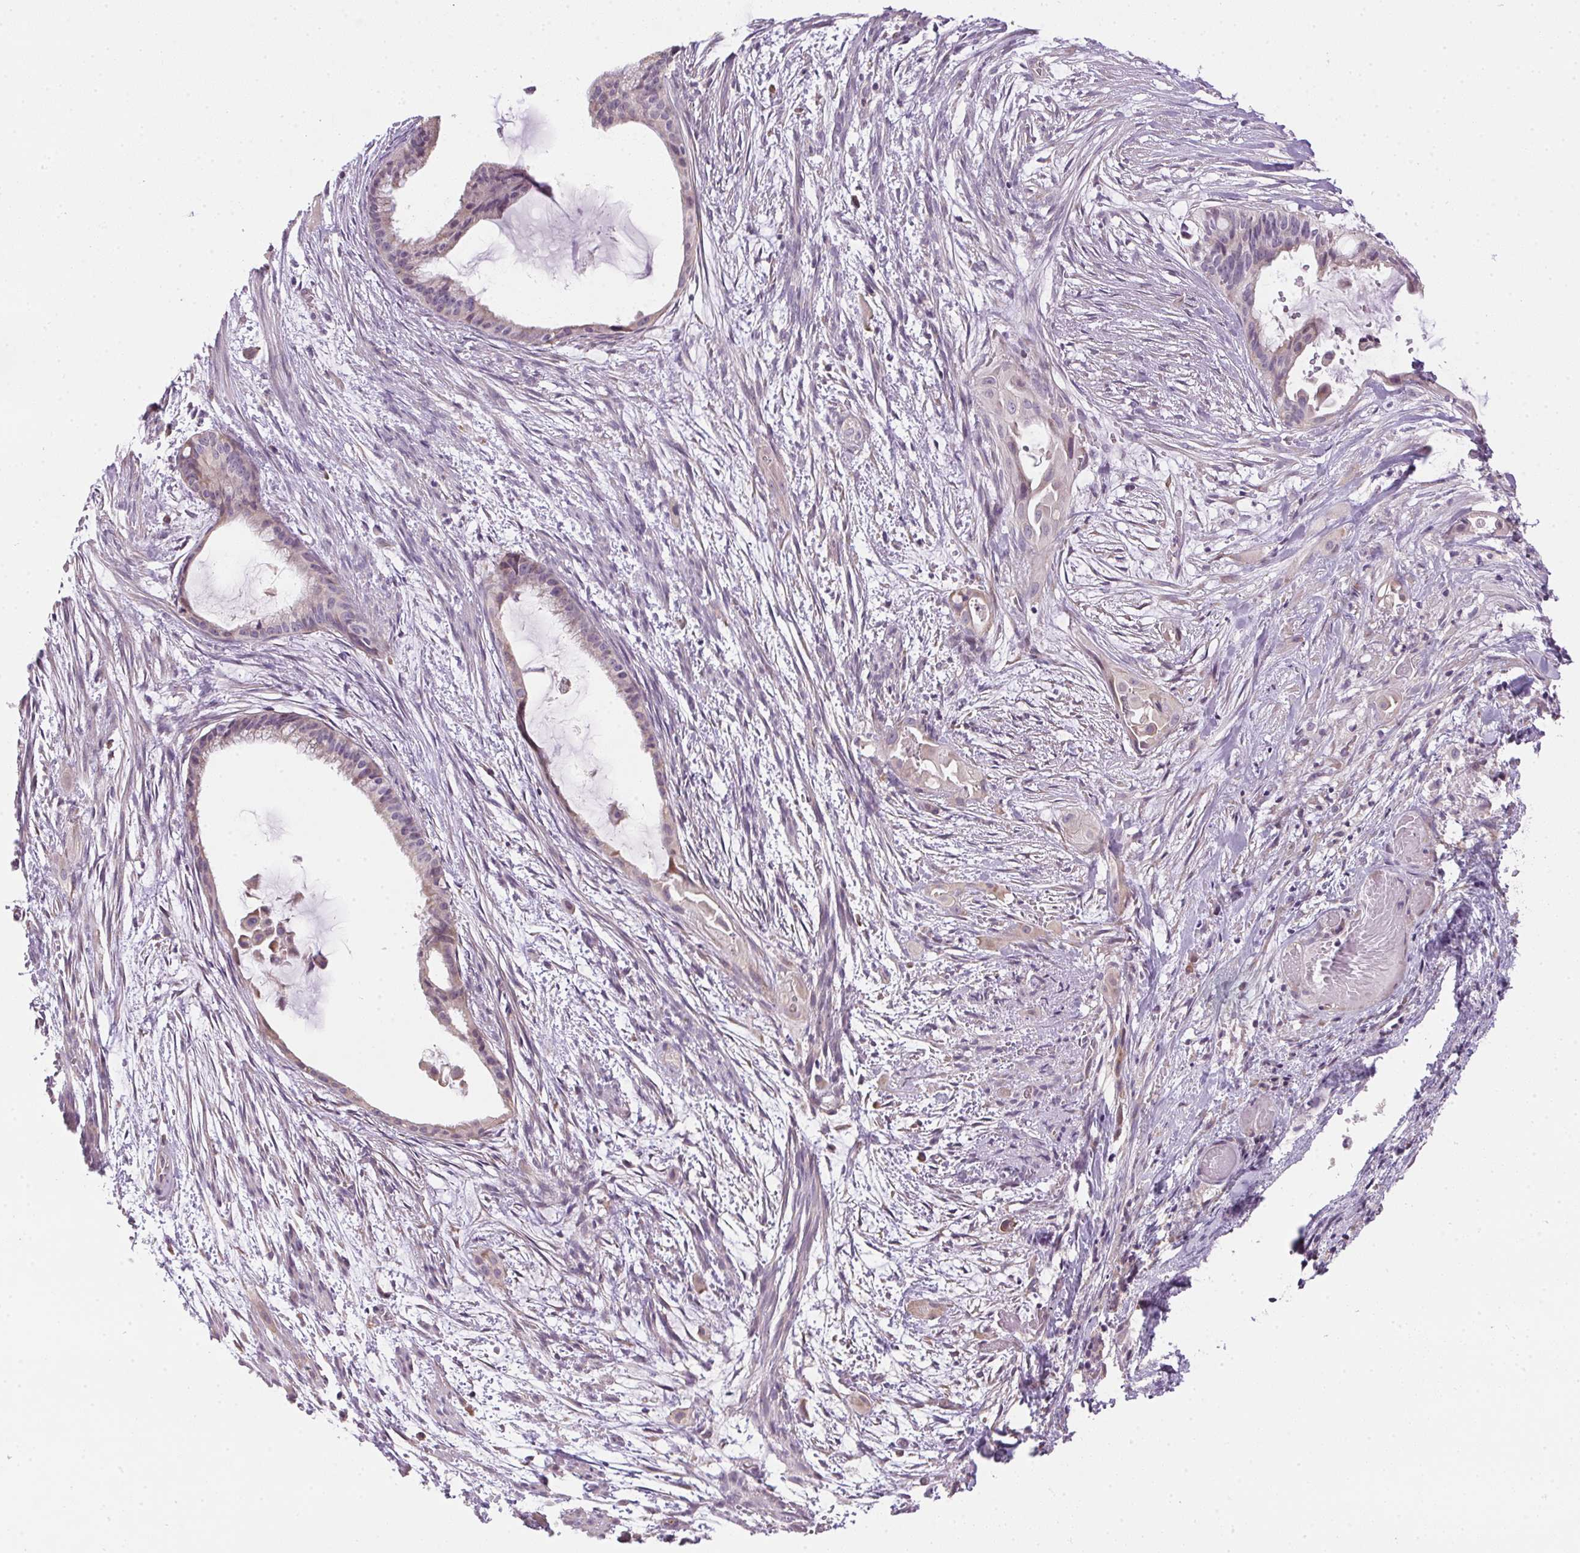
{"staining": {"intensity": "negative", "quantity": "none", "location": "none"}, "tissue": "endometrial cancer", "cell_type": "Tumor cells", "image_type": "cancer", "snomed": [{"axis": "morphology", "description": "Adenocarcinoma, NOS"}, {"axis": "topography", "description": "Endometrium"}], "caption": "Immunohistochemistry image of neoplastic tissue: endometrial adenocarcinoma stained with DAB demonstrates no significant protein expression in tumor cells. The staining was performed using DAB (3,3'-diaminobenzidine) to visualize the protein expression in brown, while the nuclei were stained in blue with hematoxylin (Magnification: 20x).", "gene": "SPACA9", "patient": {"sex": "female", "age": 86}}